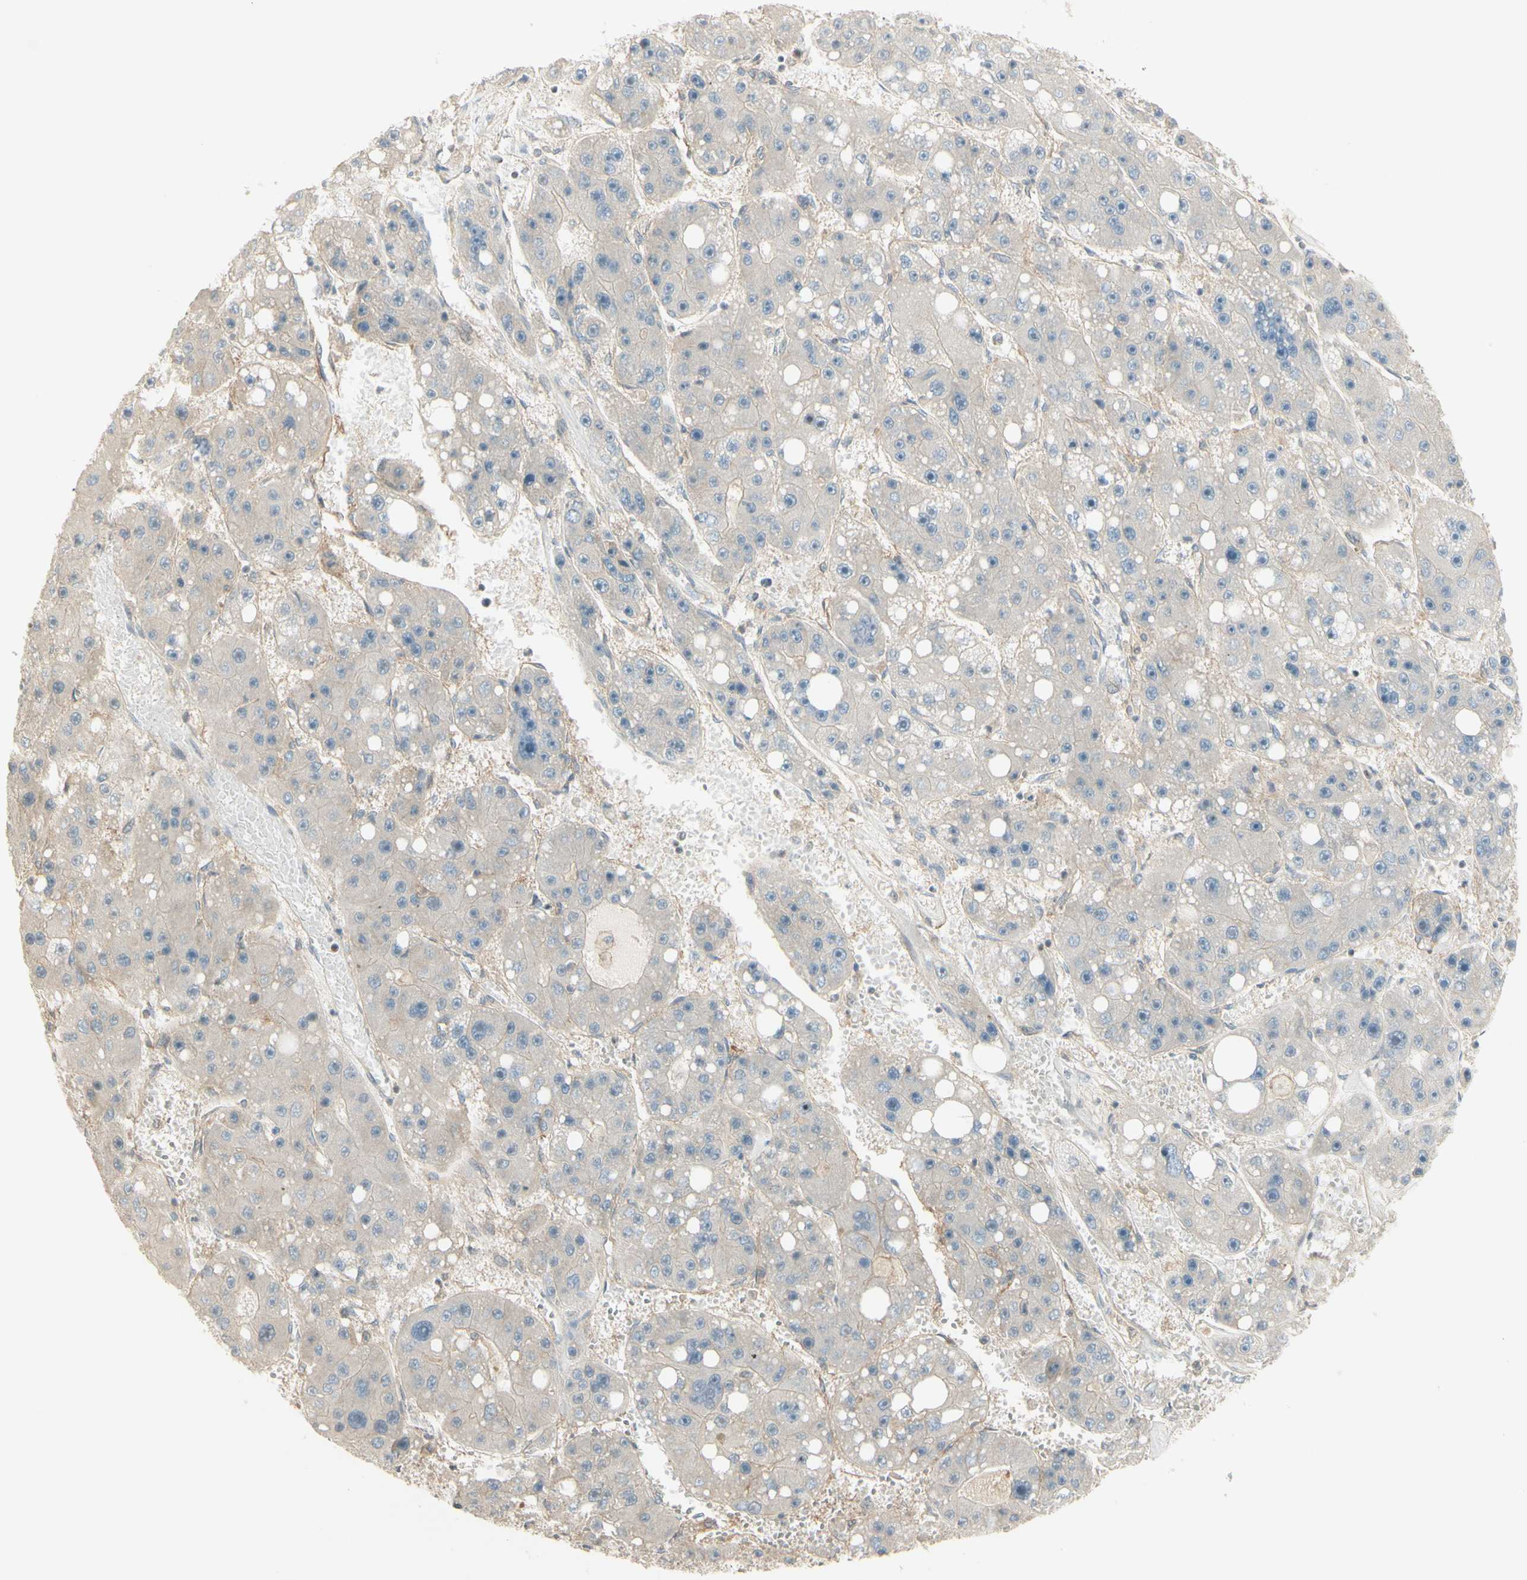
{"staining": {"intensity": "negative", "quantity": "none", "location": "none"}, "tissue": "liver cancer", "cell_type": "Tumor cells", "image_type": "cancer", "snomed": [{"axis": "morphology", "description": "Carcinoma, Hepatocellular, NOS"}, {"axis": "topography", "description": "Liver"}], "caption": "The IHC photomicrograph has no significant staining in tumor cells of liver hepatocellular carcinoma tissue. (IHC, brightfield microscopy, high magnification).", "gene": "NFYA", "patient": {"sex": "female", "age": 61}}